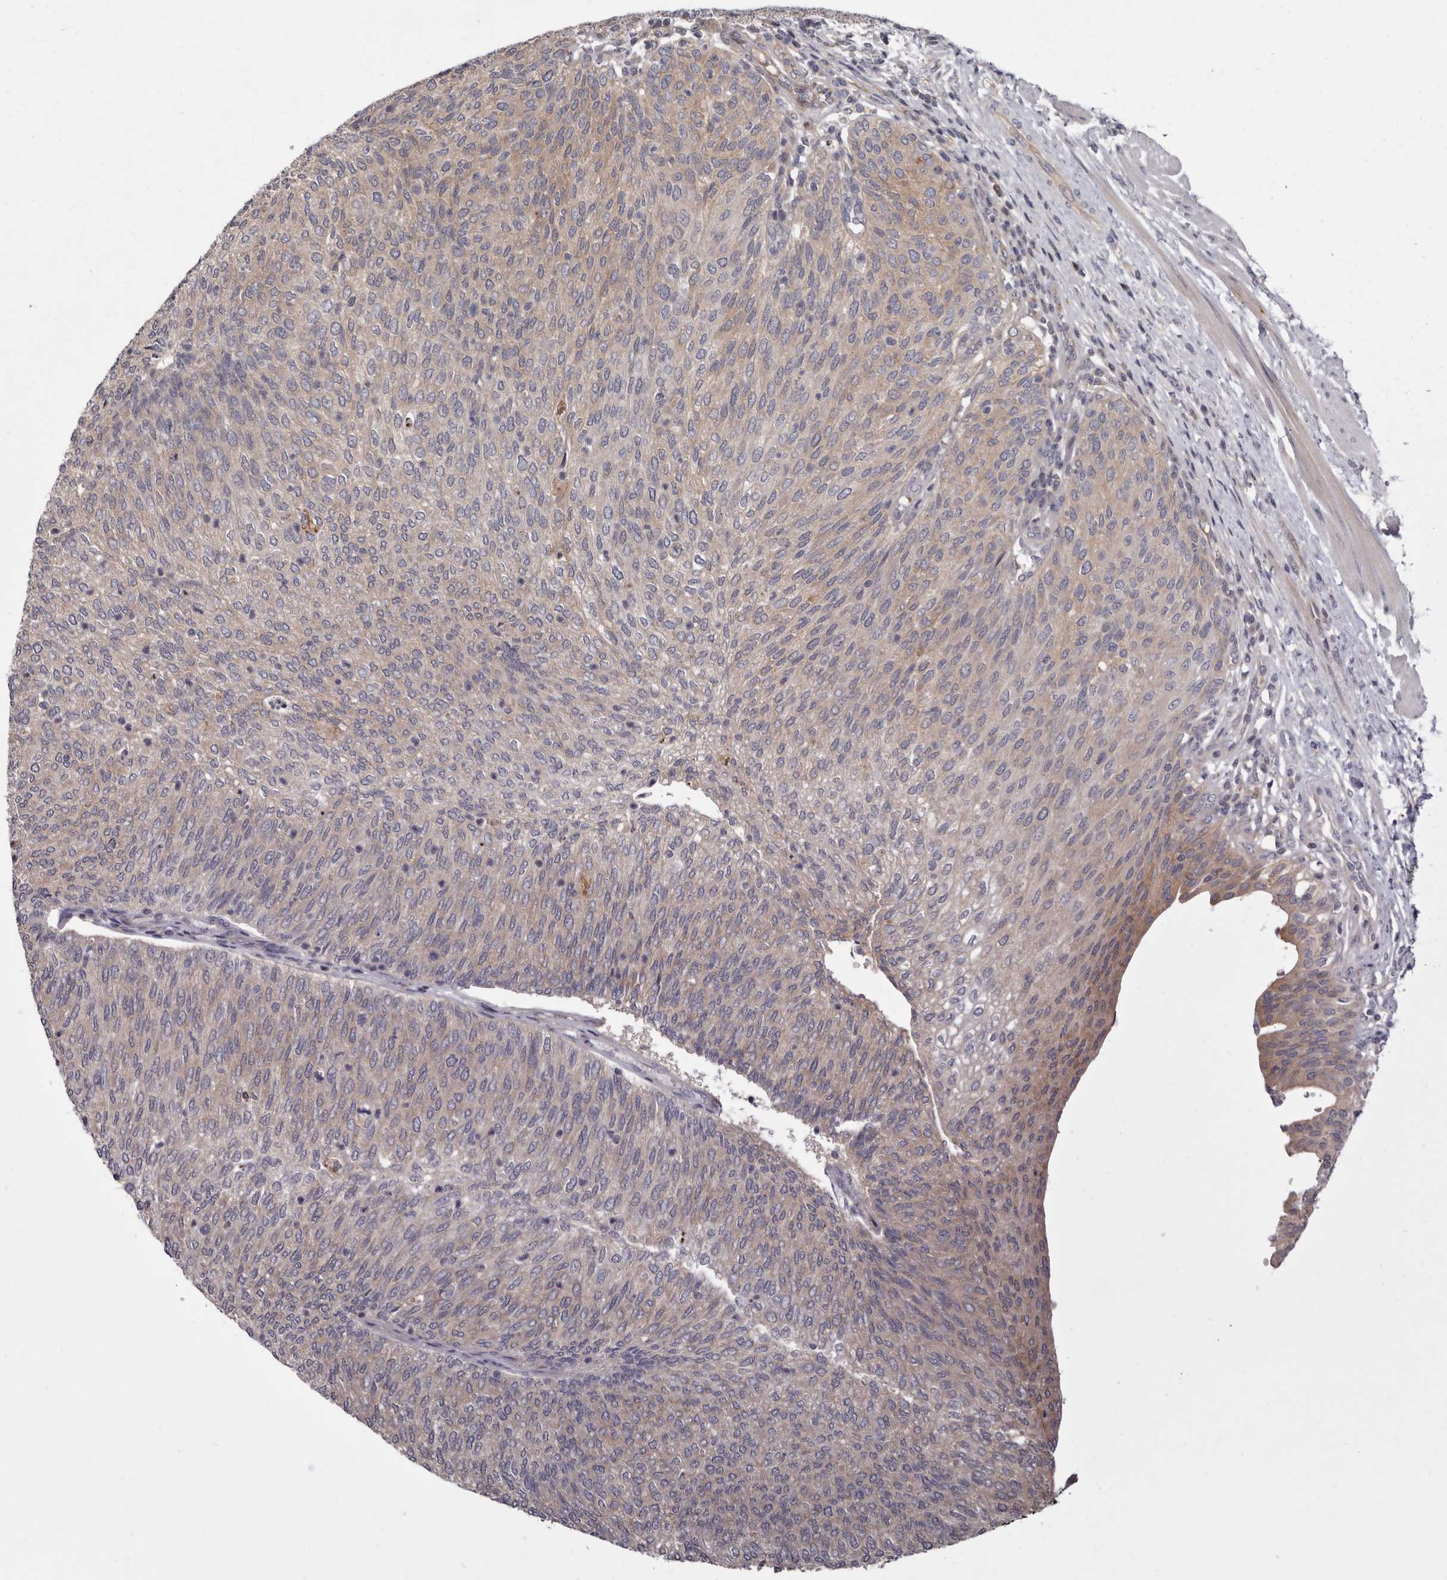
{"staining": {"intensity": "weak", "quantity": "<25%", "location": "cytoplasmic/membranous"}, "tissue": "urothelial cancer", "cell_type": "Tumor cells", "image_type": "cancer", "snomed": [{"axis": "morphology", "description": "Urothelial carcinoma, Low grade"}, {"axis": "topography", "description": "Urinary bladder"}], "caption": "DAB immunohistochemical staining of urothelial carcinoma (low-grade) reveals no significant expression in tumor cells. (DAB IHC, high magnification).", "gene": "FGFR4", "patient": {"sex": "female", "age": 79}}